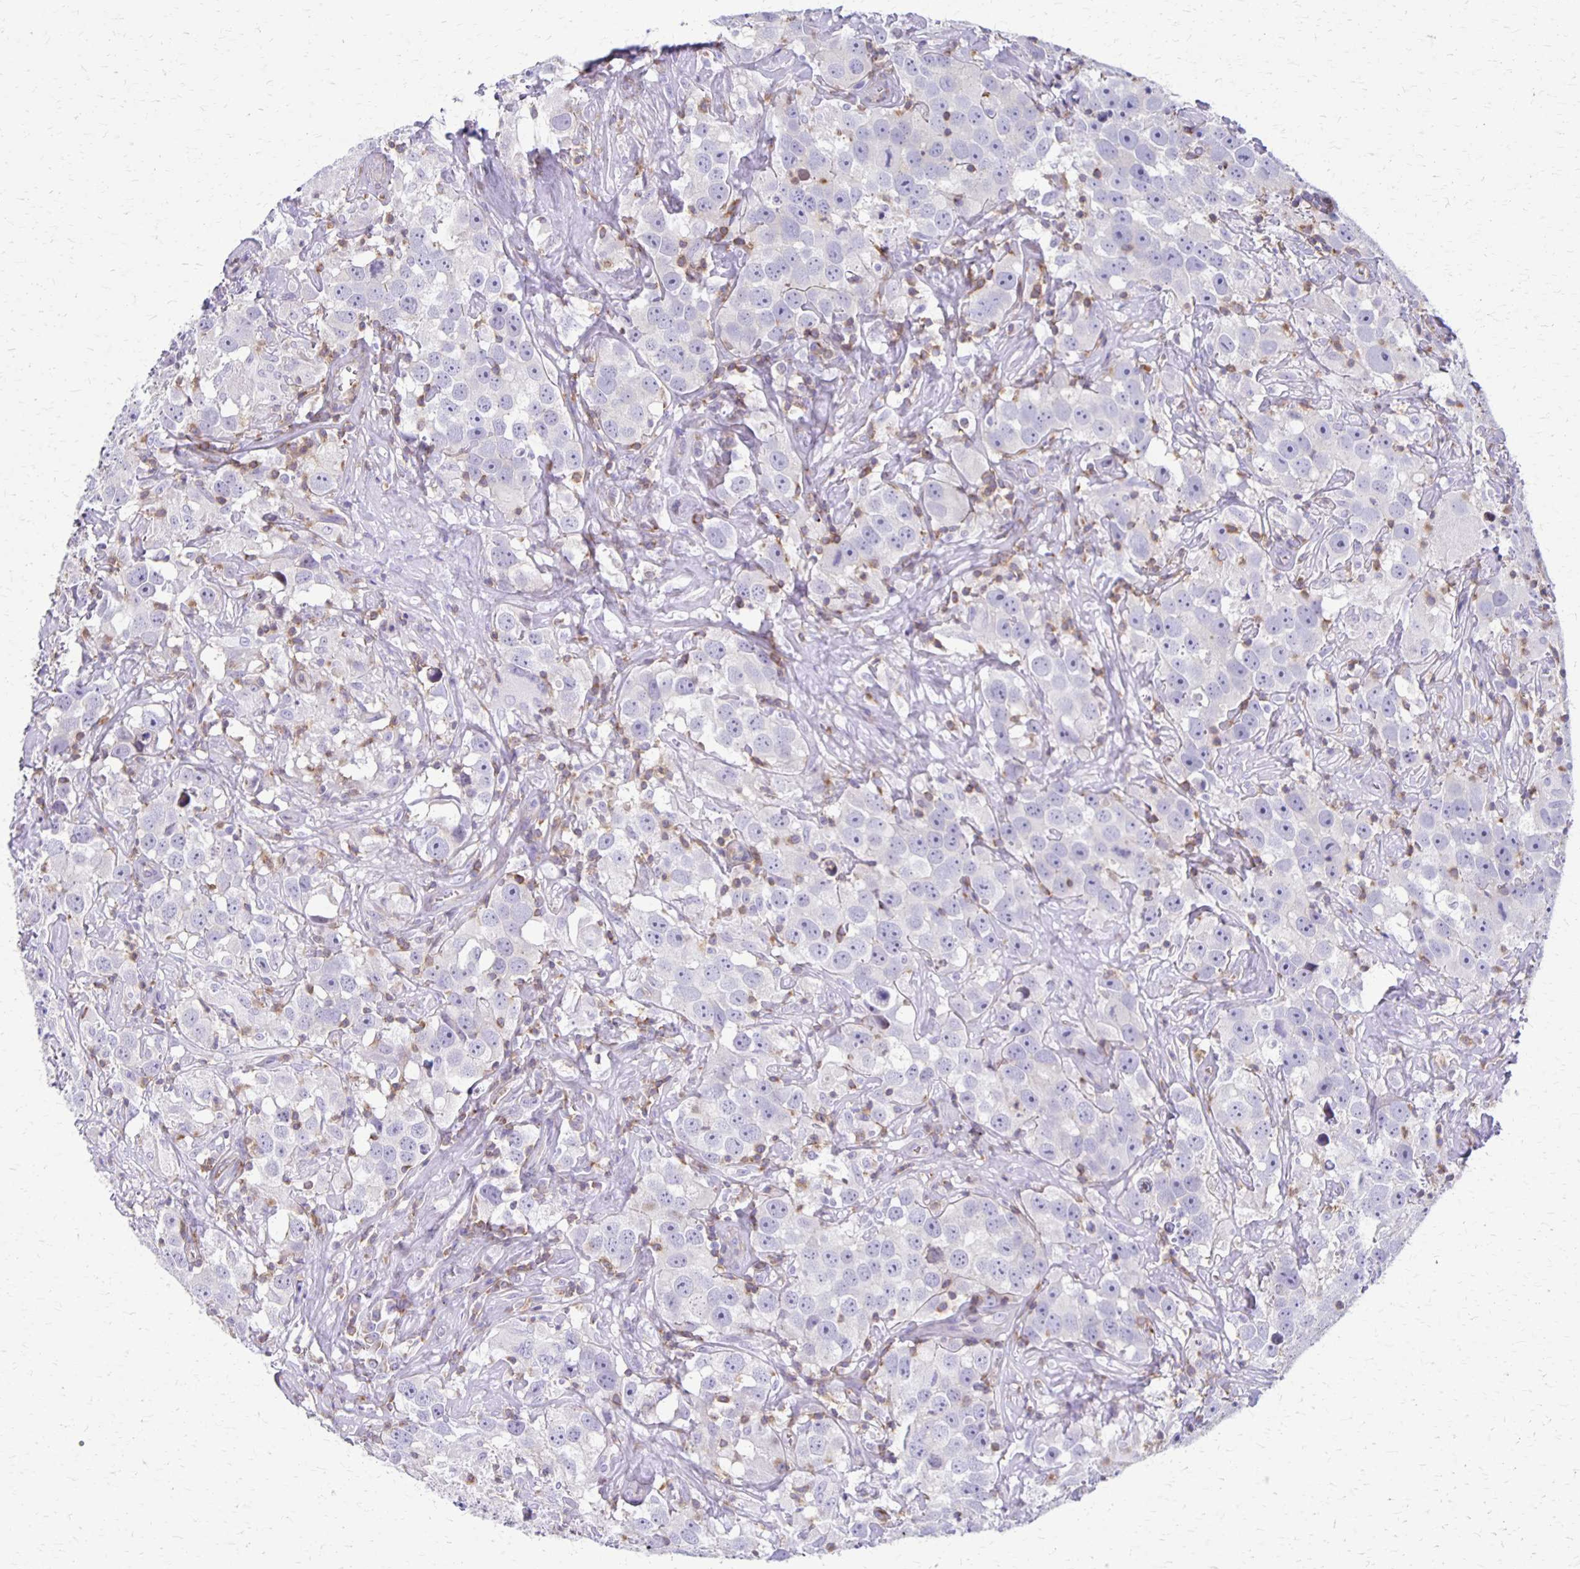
{"staining": {"intensity": "negative", "quantity": "none", "location": "none"}, "tissue": "testis cancer", "cell_type": "Tumor cells", "image_type": "cancer", "snomed": [{"axis": "morphology", "description": "Seminoma, NOS"}, {"axis": "topography", "description": "Testis"}], "caption": "The histopathology image shows no staining of tumor cells in testis cancer (seminoma). (Immunohistochemistry (ihc), brightfield microscopy, high magnification).", "gene": "SEPTIN5", "patient": {"sex": "male", "age": 49}}